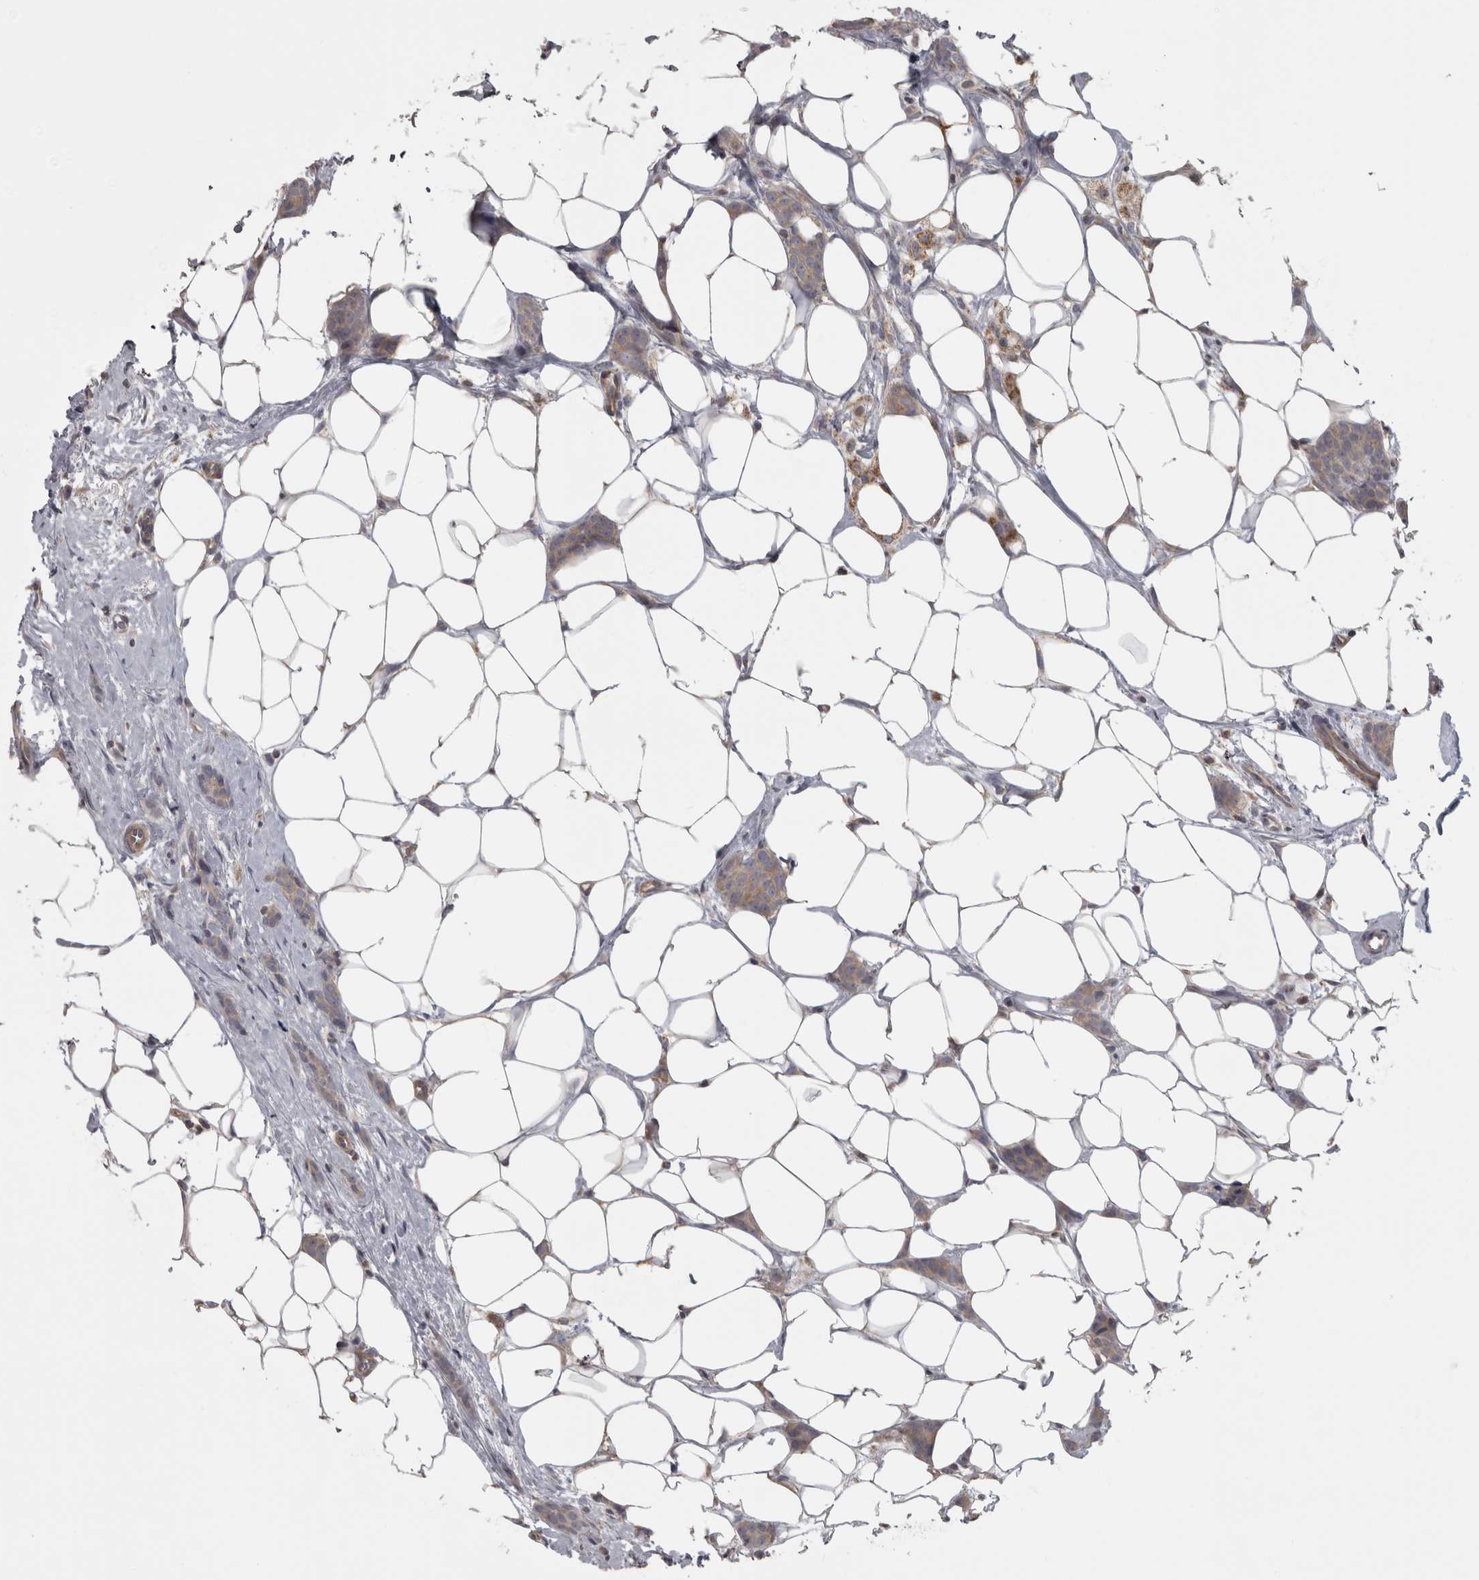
{"staining": {"intensity": "weak", "quantity": "25%-75%", "location": "cytoplasmic/membranous"}, "tissue": "breast cancer", "cell_type": "Tumor cells", "image_type": "cancer", "snomed": [{"axis": "morphology", "description": "Lobular carcinoma"}, {"axis": "topography", "description": "Skin"}, {"axis": "topography", "description": "Breast"}], "caption": "High-magnification brightfield microscopy of breast cancer stained with DAB (brown) and counterstained with hematoxylin (blue). tumor cells exhibit weak cytoplasmic/membranous positivity is identified in about25%-75% of cells.", "gene": "PPP1R12B", "patient": {"sex": "female", "age": 46}}